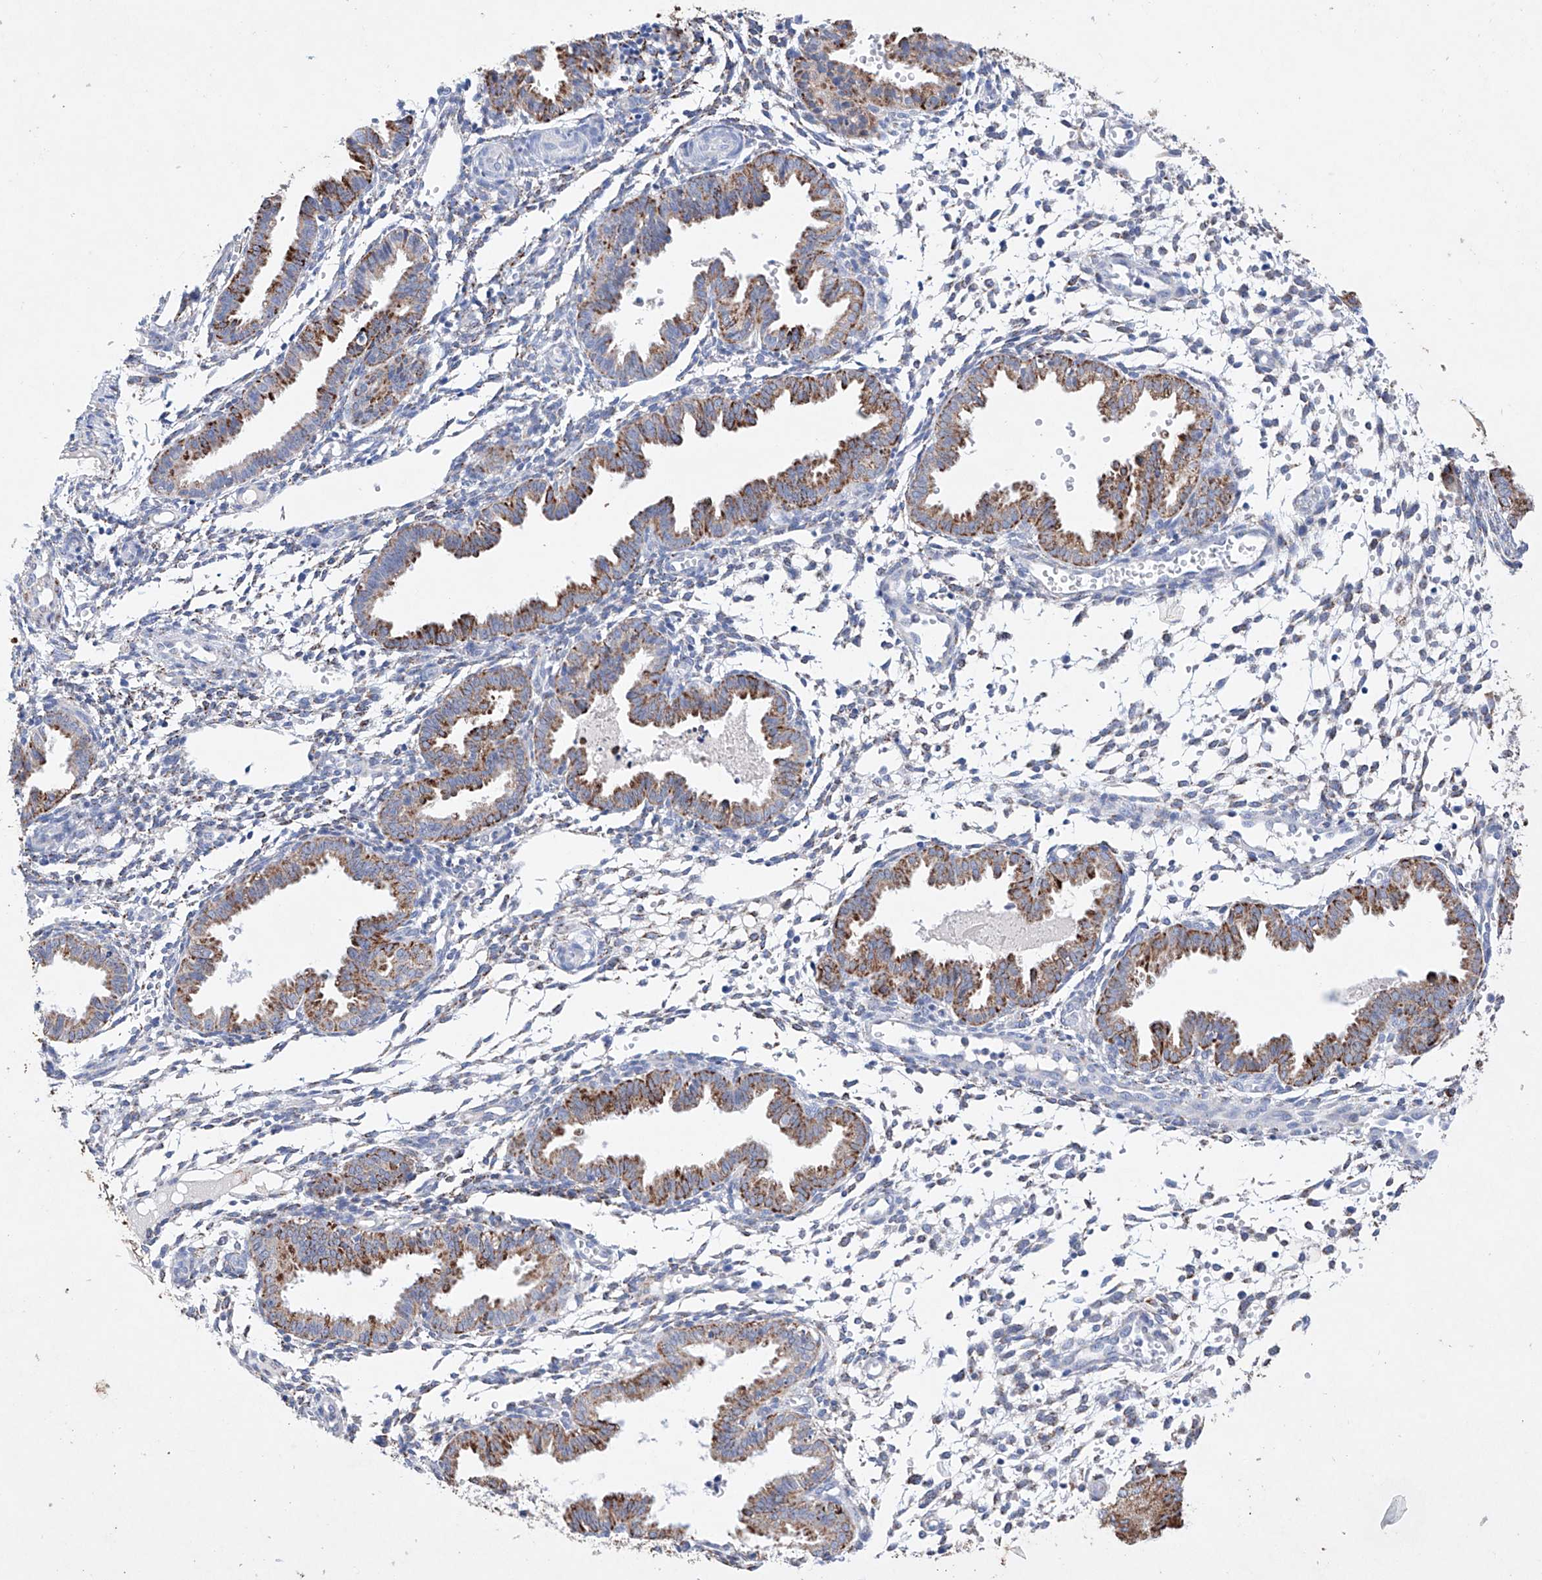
{"staining": {"intensity": "weak", "quantity": "<25%", "location": "cytoplasmic/membranous"}, "tissue": "endometrium", "cell_type": "Cells in endometrial stroma", "image_type": "normal", "snomed": [{"axis": "morphology", "description": "Normal tissue, NOS"}, {"axis": "topography", "description": "Endometrium"}], "caption": "An immunohistochemistry (IHC) histopathology image of unremarkable endometrium is shown. There is no staining in cells in endometrial stroma of endometrium.", "gene": "NRROS", "patient": {"sex": "female", "age": 33}}